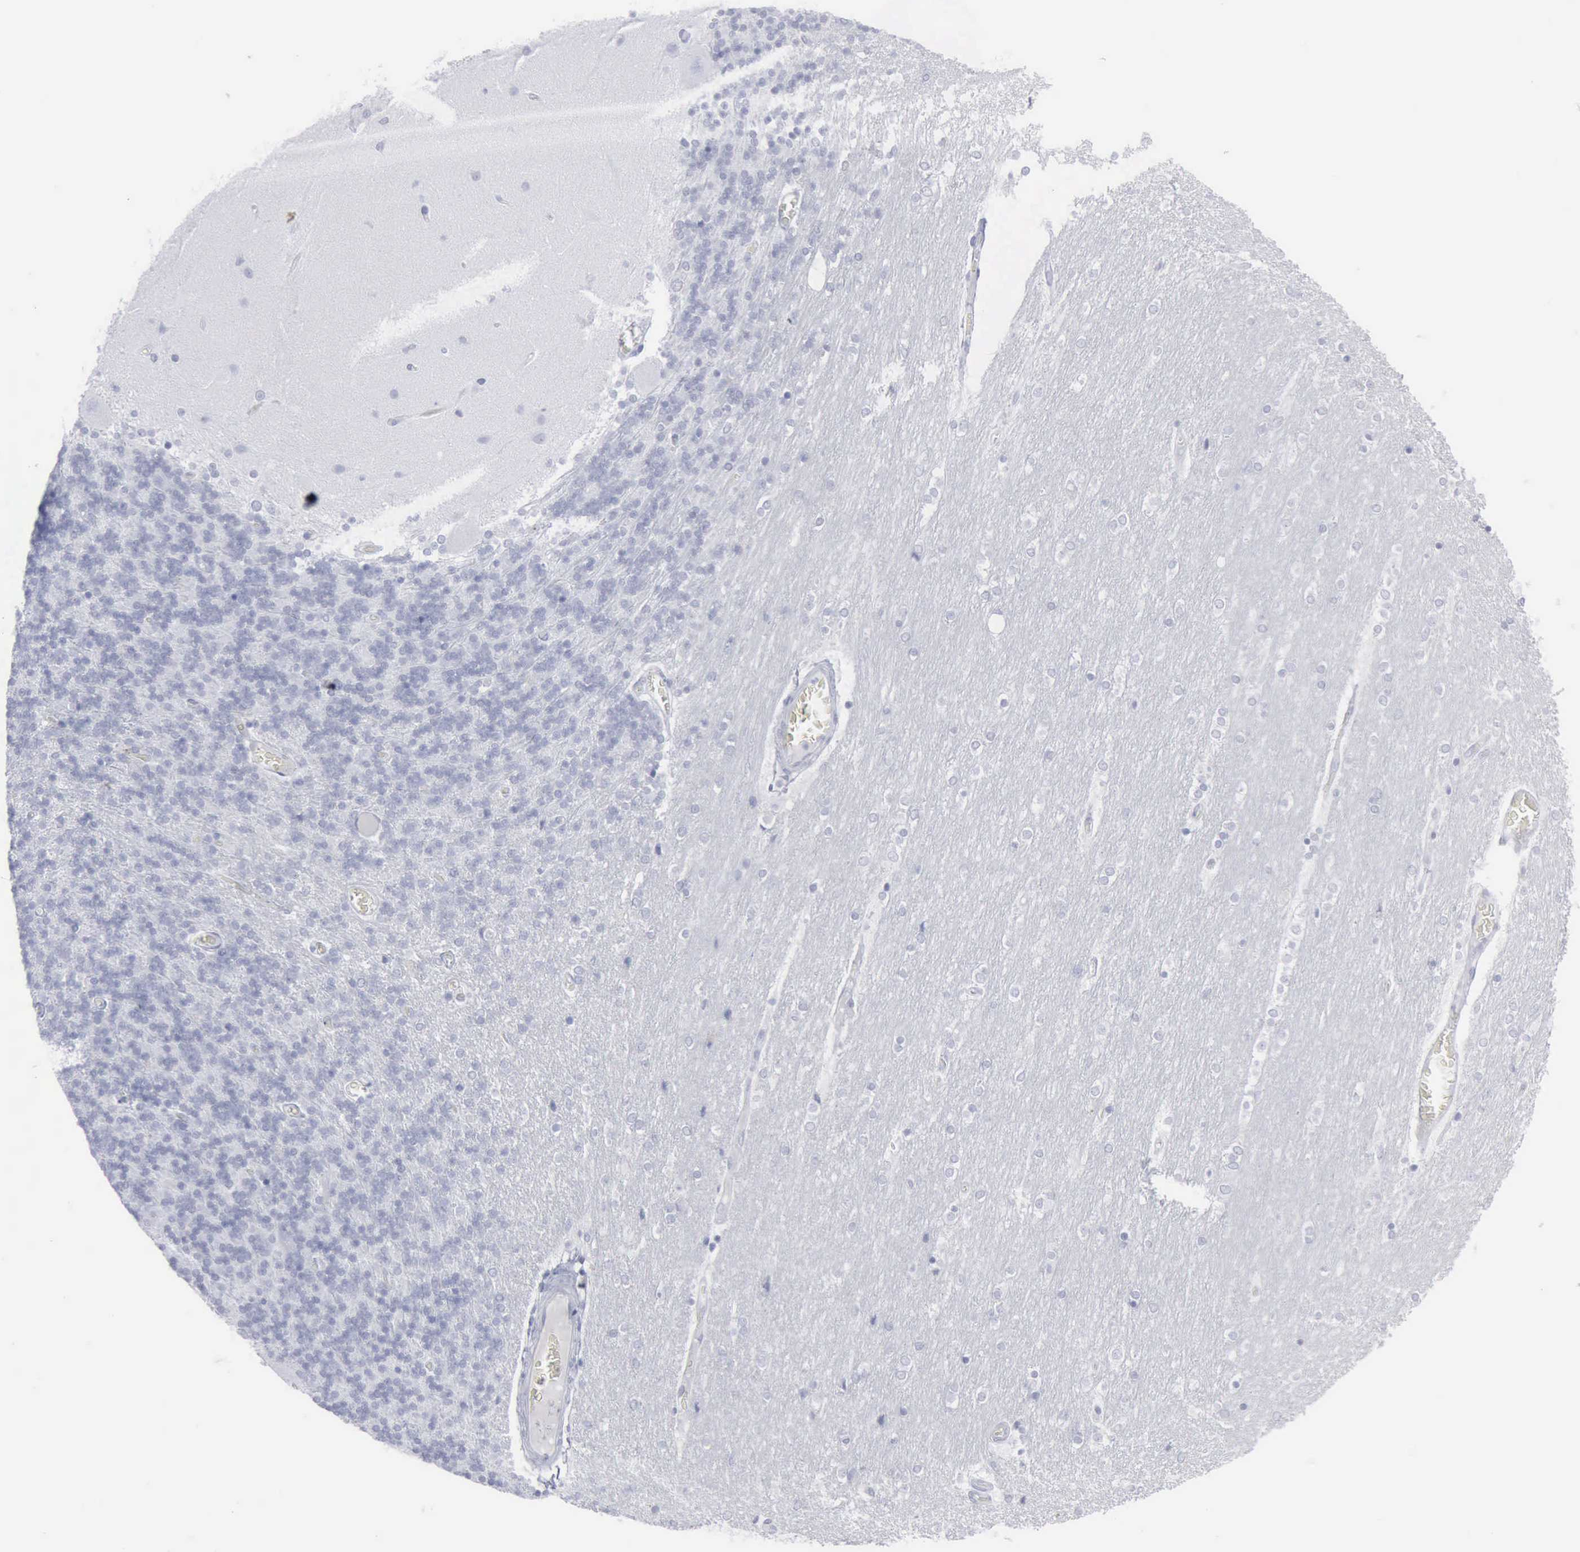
{"staining": {"intensity": "negative", "quantity": "none", "location": "none"}, "tissue": "cerebellum", "cell_type": "Cells in granular layer", "image_type": "normal", "snomed": [{"axis": "morphology", "description": "Normal tissue, NOS"}, {"axis": "topography", "description": "Cerebellum"}], "caption": "IHC micrograph of benign human cerebellum stained for a protein (brown), which demonstrates no staining in cells in granular layer. (DAB immunohistochemistry (IHC) with hematoxylin counter stain).", "gene": "VCAM1", "patient": {"sex": "female", "age": 54}}